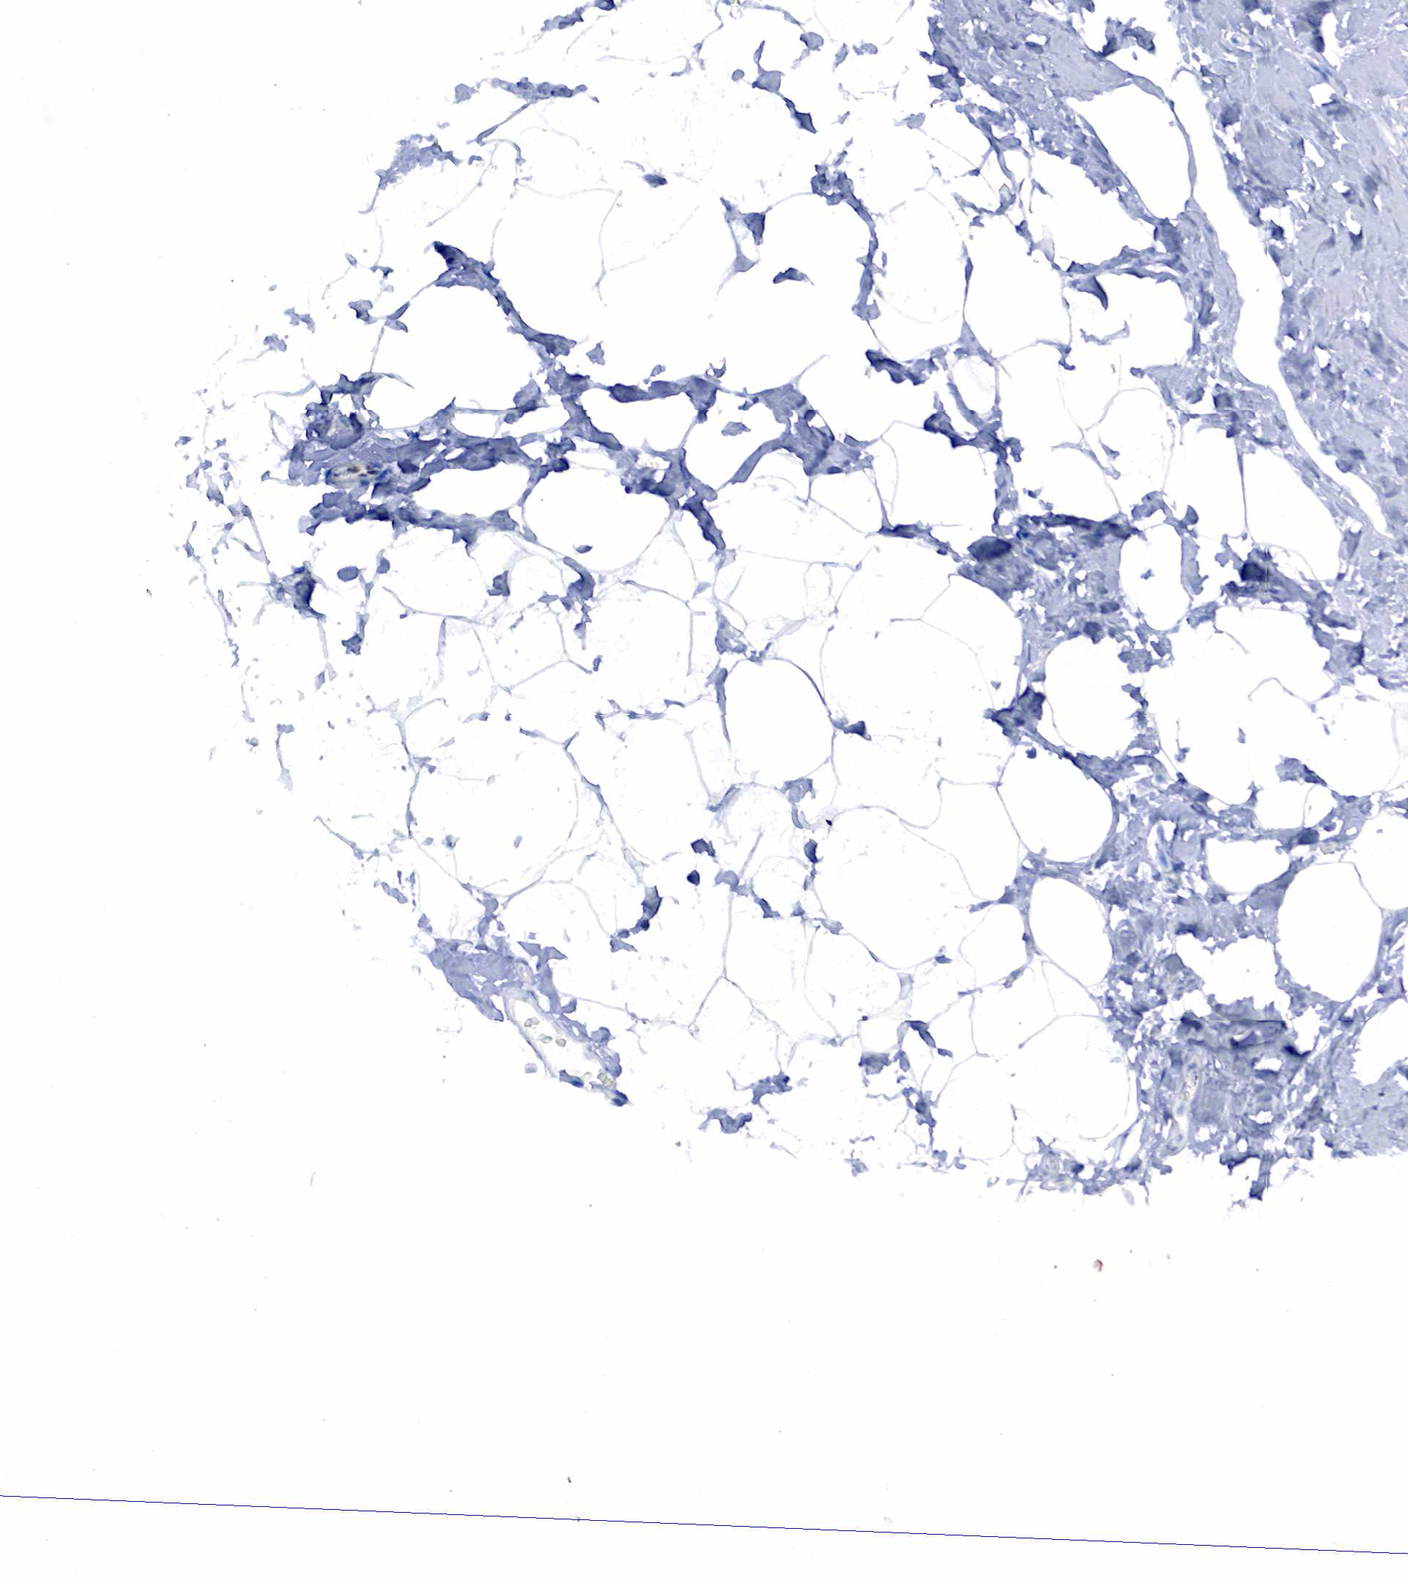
{"staining": {"intensity": "negative", "quantity": "none", "location": "none"}, "tissue": "breast", "cell_type": "Adipocytes", "image_type": "normal", "snomed": [{"axis": "morphology", "description": "Normal tissue, NOS"}, {"axis": "topography", "description": "Breast"}], "caption": "DAB immunohistochemical staining of unremarkable breast exhibits no significant expression in adipocytes.", "gene": "PGR", "patient": {"sex": "female", "age": 54}}